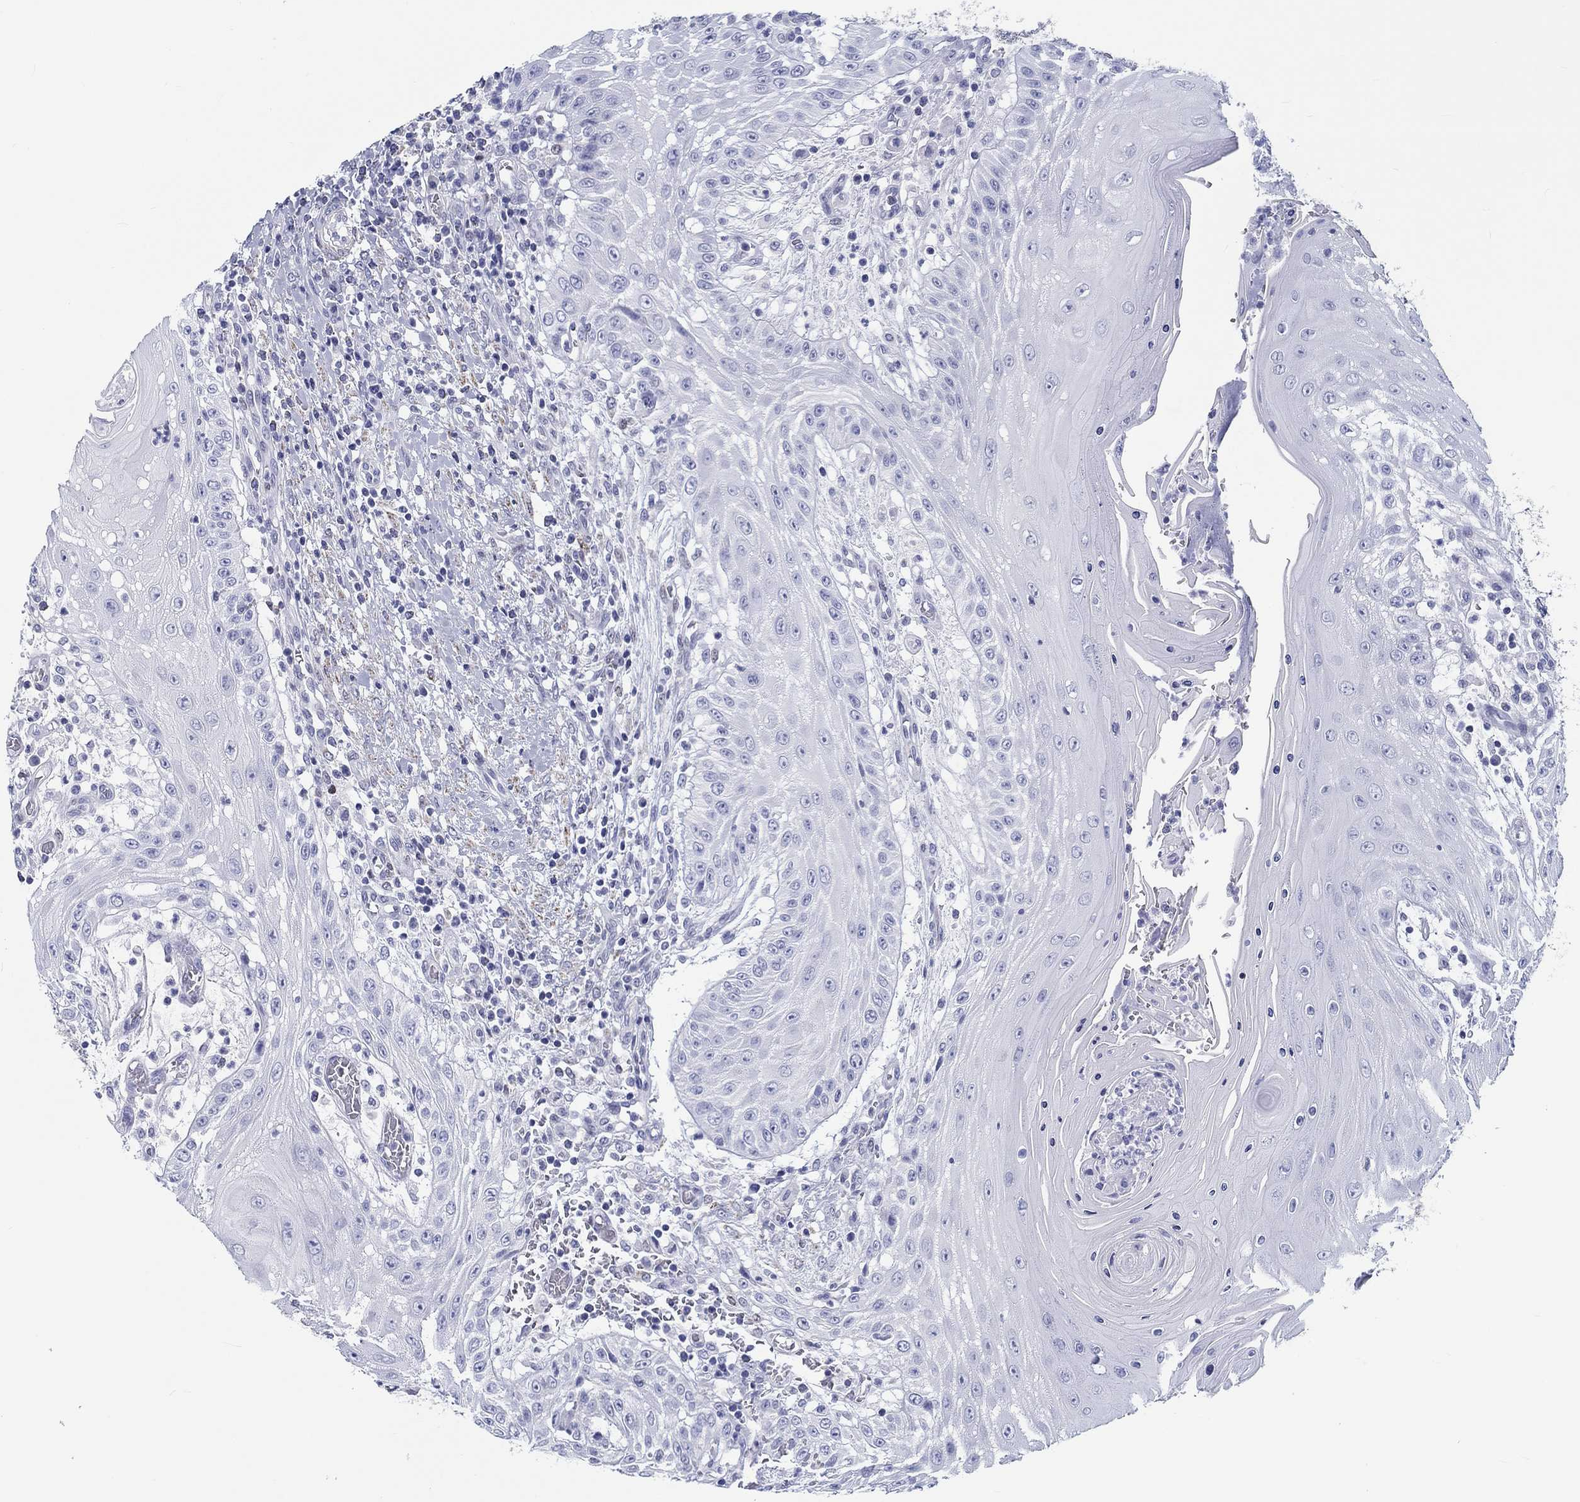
{"staining": {"intensity": "negative", "quantity": "none", "location": "none"}, "tissue": "head and neck cancer", "cell_type": "Tumor cells", "image_type": "cancer", "snomed": [{"axis": "morphology", "description": "Squamous cell carcinoma, NOS"}, {"axis": "topography", "description": "Oral tissue"}, {"axis": "topography", "description": "Head-Neck"}], "caption": "Immunohistochemistry (IHC) of human head and neck cancer (squamous cell carcinoma) reveals no expression in tumor cells.", "gene": "H1-1", "patient": {"sex": "male", "age": 58}}